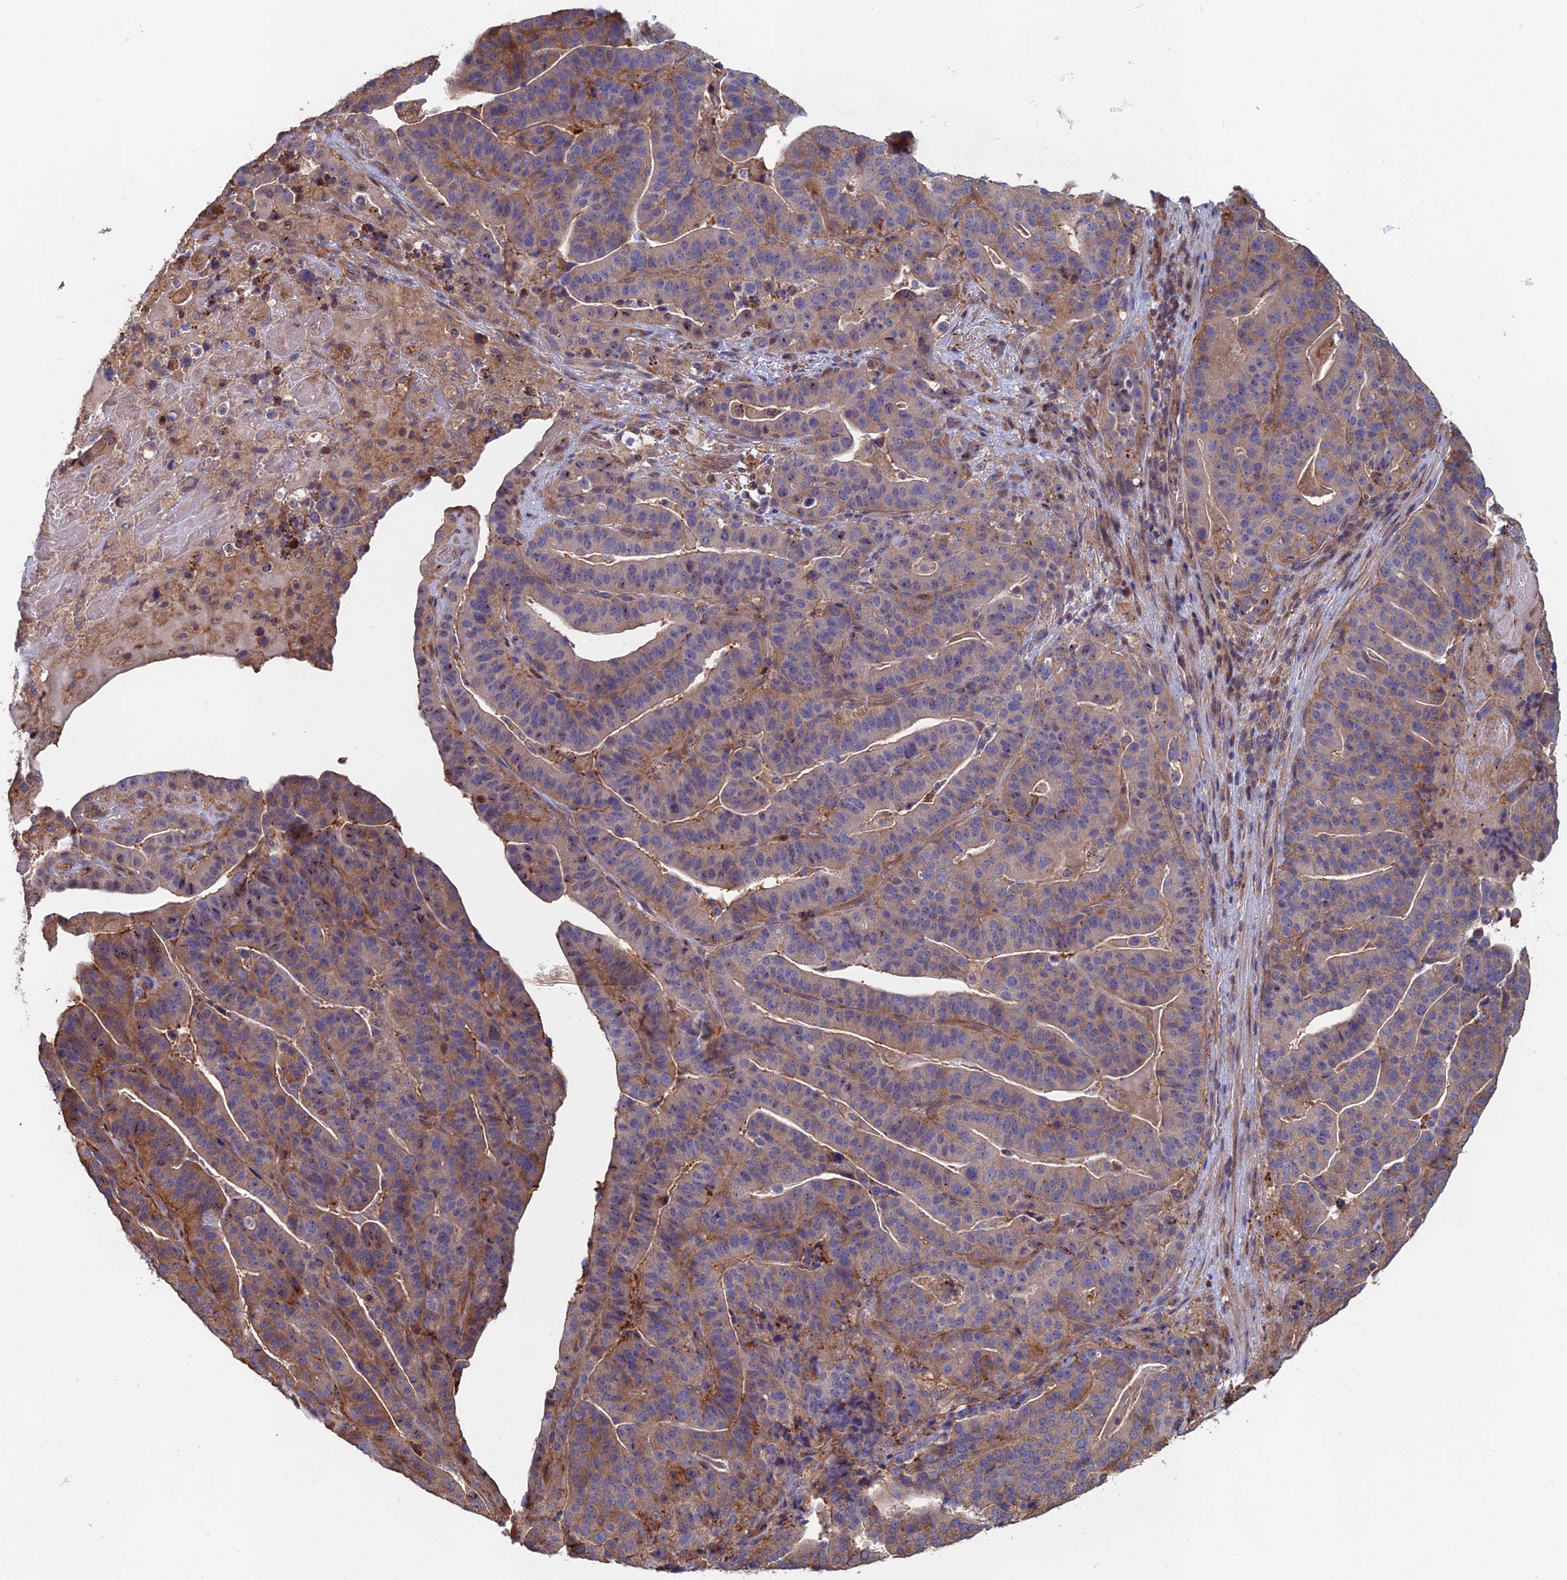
{"staining": {"intensity": "negative", "quantity": "none", "location": "none"}, "tissue": "stomach cancer", "cell_type": "Tumor cells", "image_type": "cancer", "snomed": [{"axis": "morphology", "description": "Adenocarcinoma, NOS"}, {"axis": "topography", "description": "Stomach"}], "caption": "IHC of adenocarcinoma (stomach) shows no expression in tumor cells.", "gene": "C15orf62", "patient": {"sex": "male", "age": 48}}